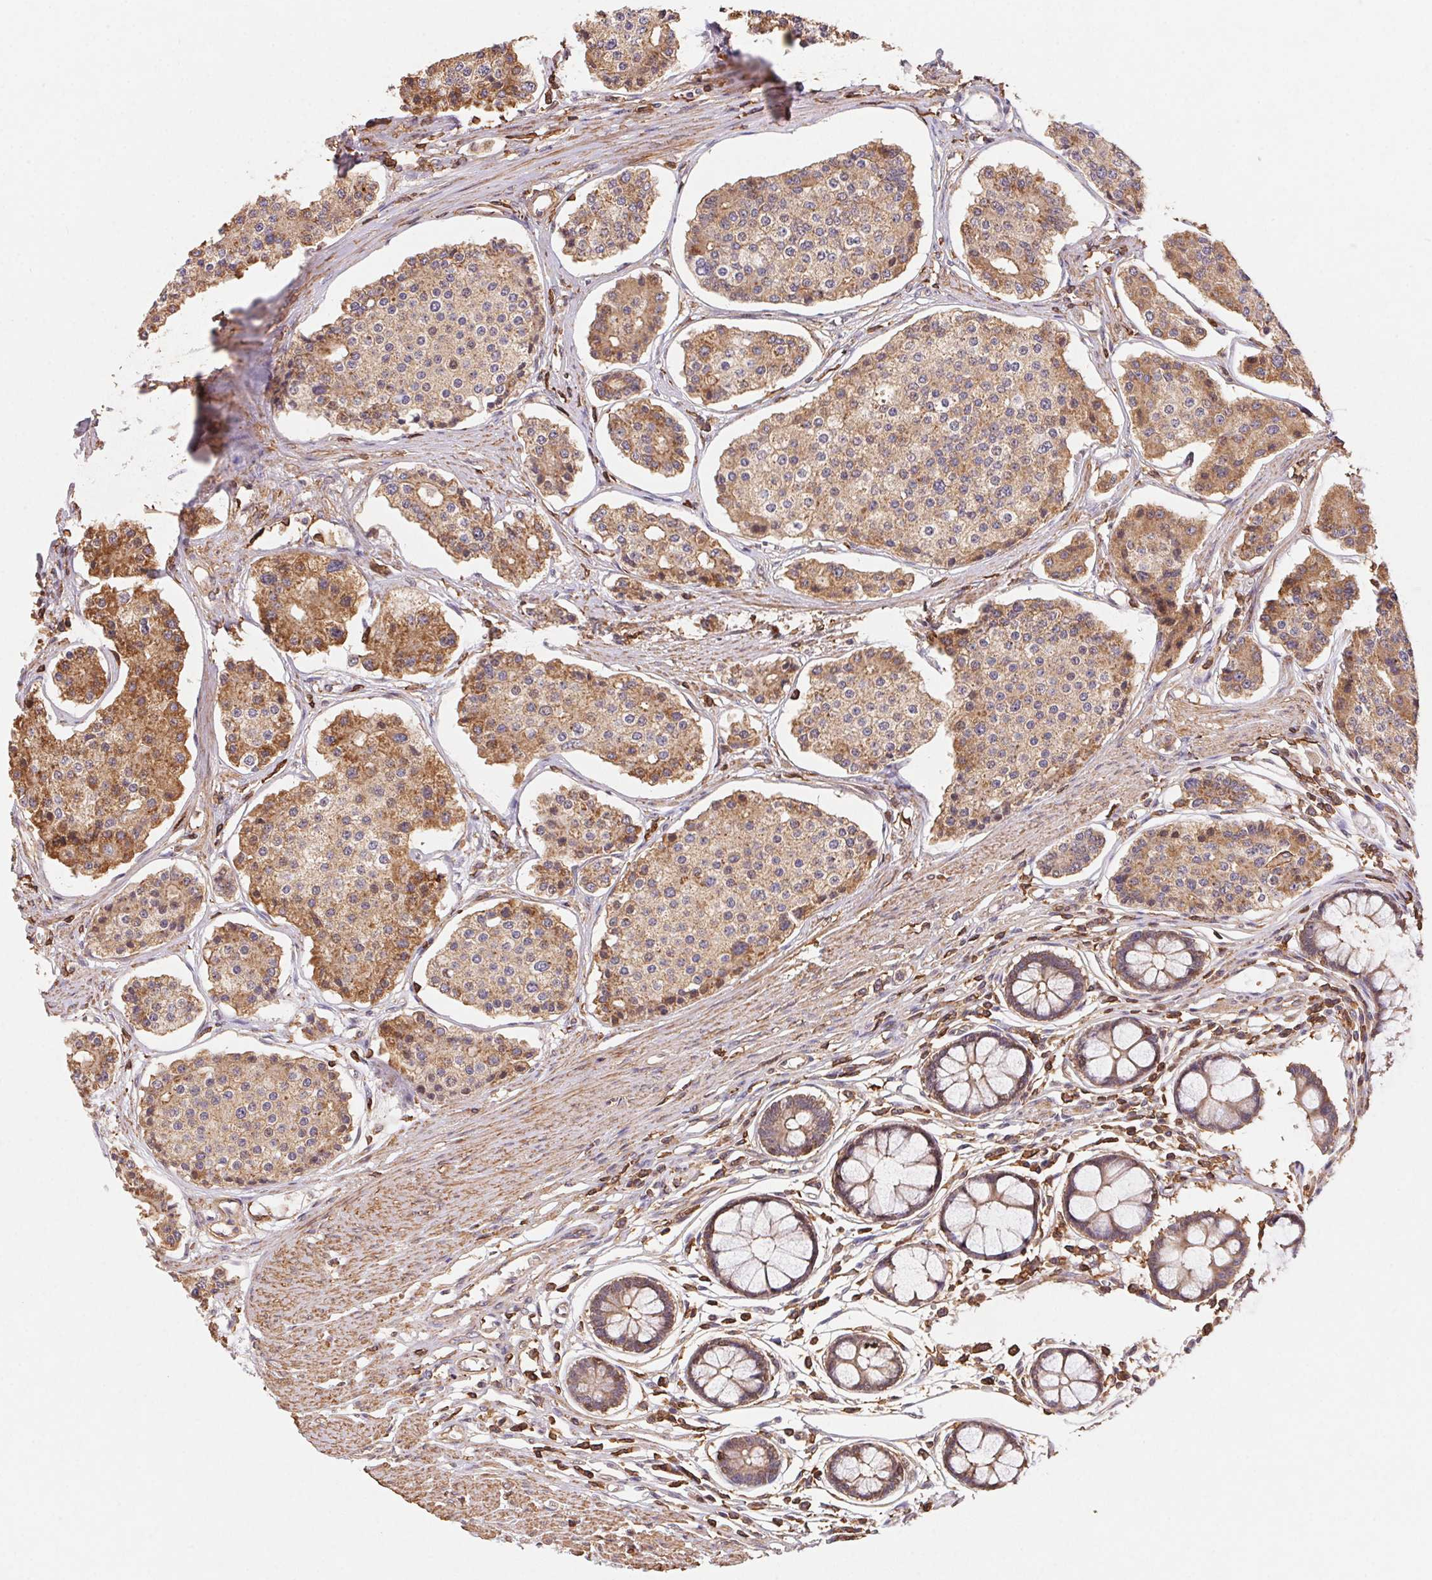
{"staining": {"intensity": "moderate", "quantity": "25%-75%", "location": "cytoplasmic/membranous"}, "tissue": "carcinoid", "cell_type": "Tumor cells", "image_type": "cancer", "snomed": [{"axis": "morphology", "description": "Carcinoid, malignant, NOS"}, {"axis": "topography", "description": "Small intestine"}], "caption": "Carcinoid (malignant) stained with a brown dye reveals moderate cytoplasmic/membranous positive positivity in approximately 25%-75% of tumor cells.", "gene": "ATG10", "patient": {"sex": "female", "age": 65}}